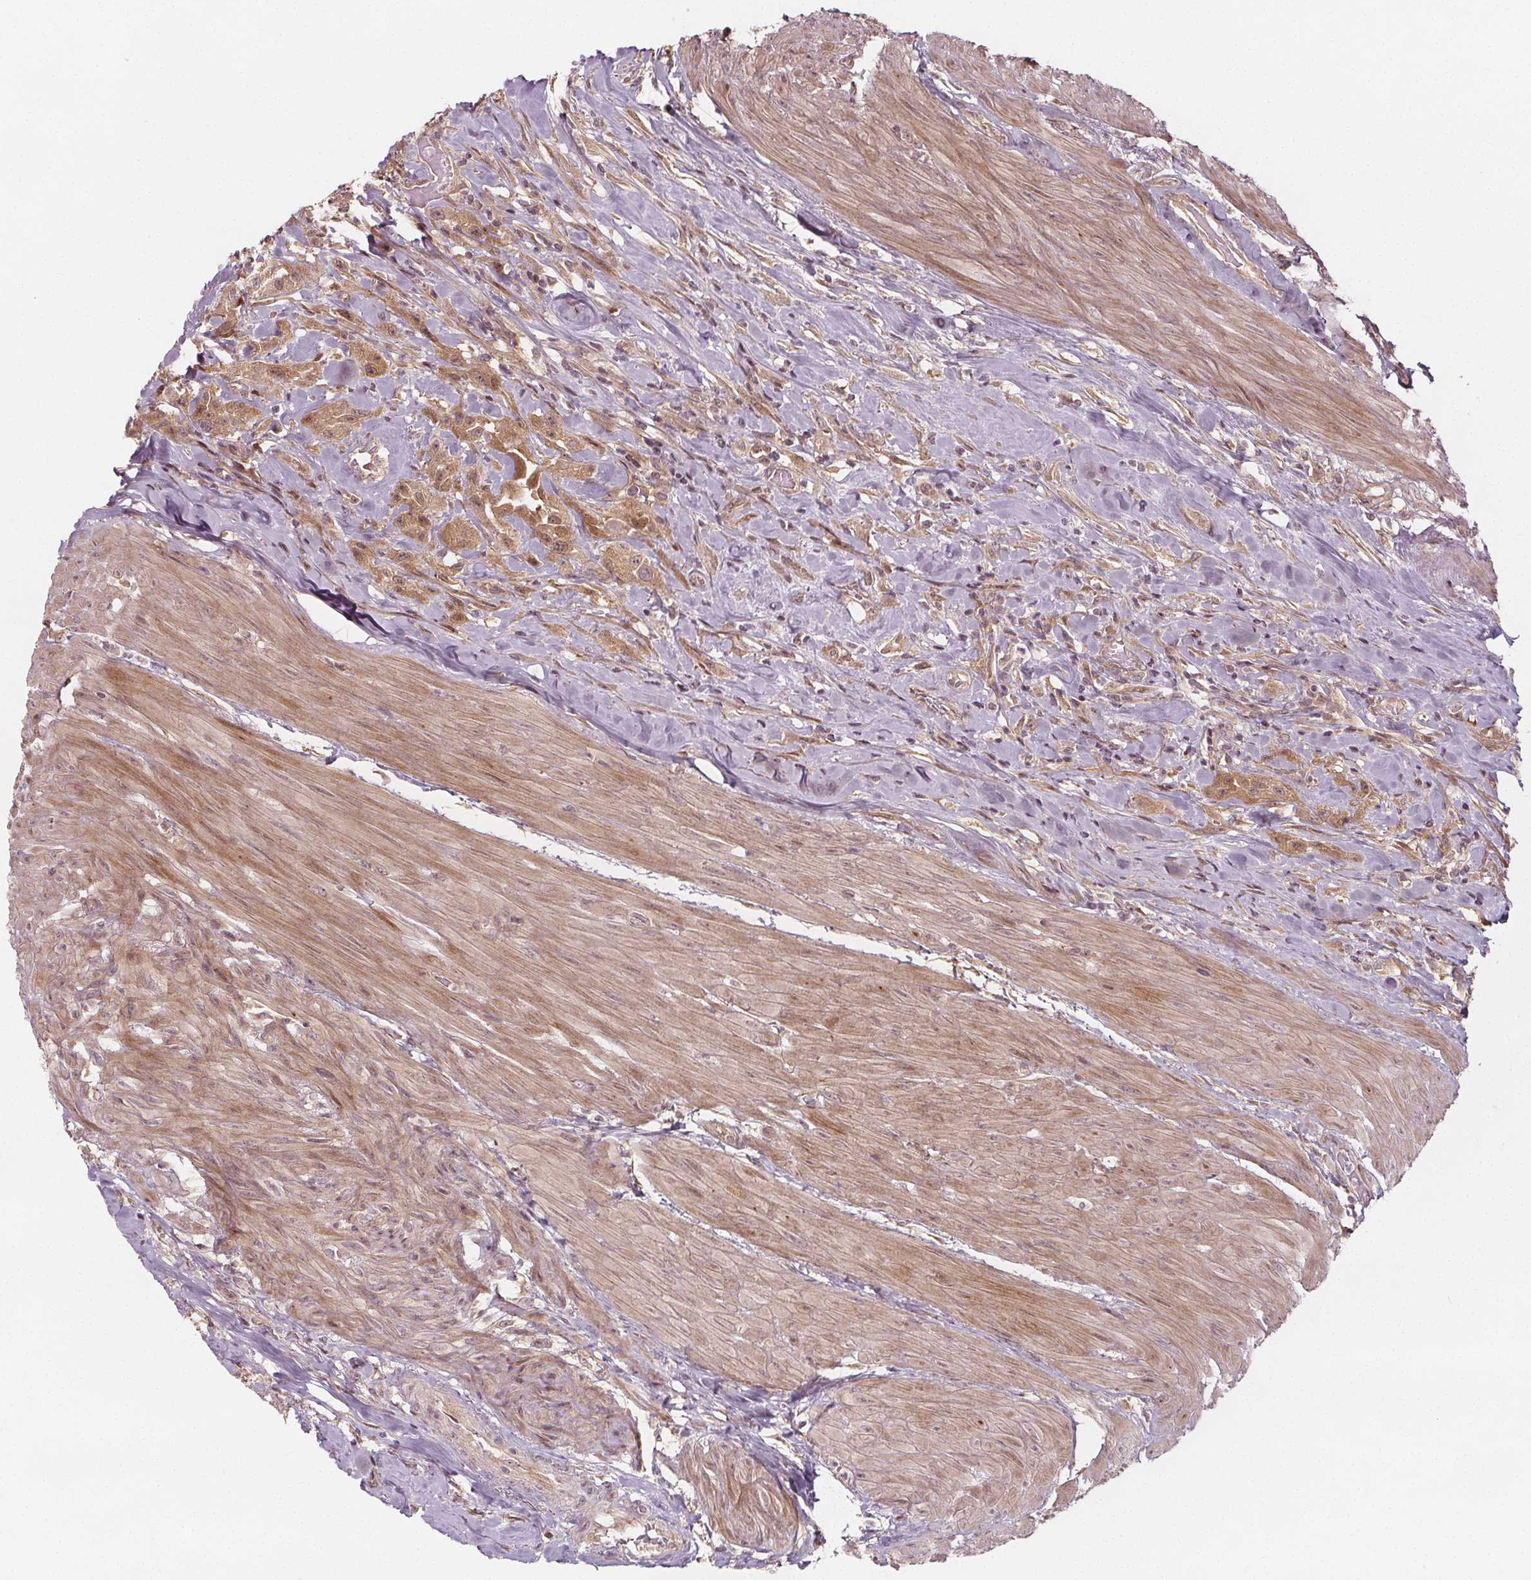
{"staining": {"intensity": "moderate", "quantity": ">75%", "location": "cytoplasmic/membranous,nuclear"}, "tissue": "urothelial cancer", "cell_type": "Tumor cells", "image_type": "cancer", "snomed": [{"axis": "morphology", "description": "Urothelial carcinoma, High grade"}, {"axis": "topography", "description": "Urinary bladder"}], "caption": "Immunohistochemistry (IHC) (DAB) staining of urothelial cancer exhibits moderate cytoplasmic/membranous and nuclear protein staining in about >75% of tumor cells.", "gene": "AKT1S1", "patient": {"sex": "male", "age": 79}}